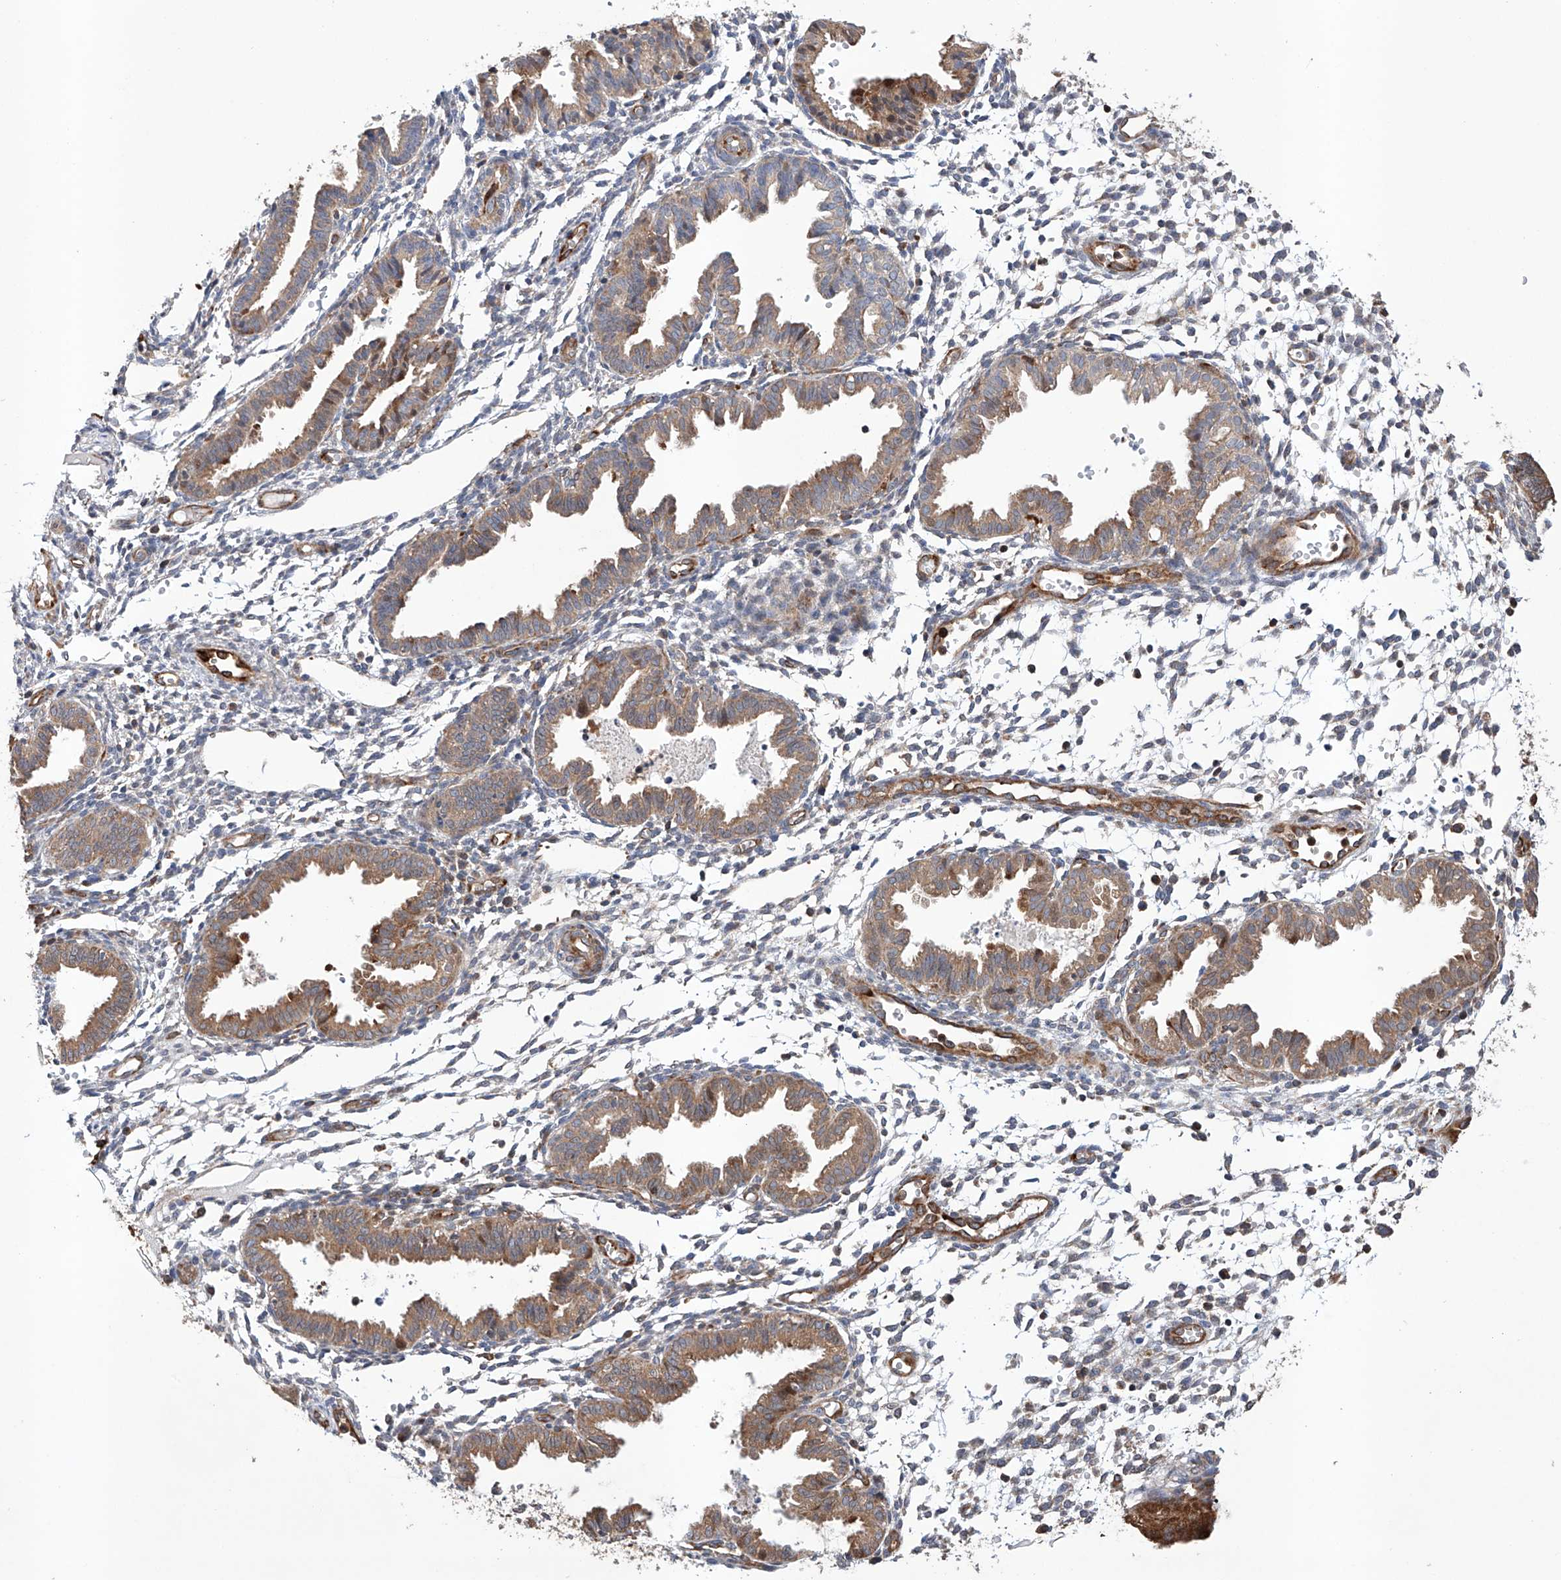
{"staining": {"intensity": "weak", "quantity": "25%-75%", "location": "cytoplasmic/membranous"}, "tissue": "endometrium", "cell_type": "Cells in endometrial stroma", "image_type": "normal", "snomed": [{"axis": "morphology", "description": "Normal tissue, NOS"}, {"axis": "topography", "description": "Endometrium"}], "caption": "Protein analysis of benign endometrium shows weak cytoplasmic/membranous expression in approximately 25%-75% of cells in endometrial stroma. The protein is shown in brown color, while the nuclei are stained blue.", "gene": "TIMM23", "patient": {"sex": "female", "age": 33}}